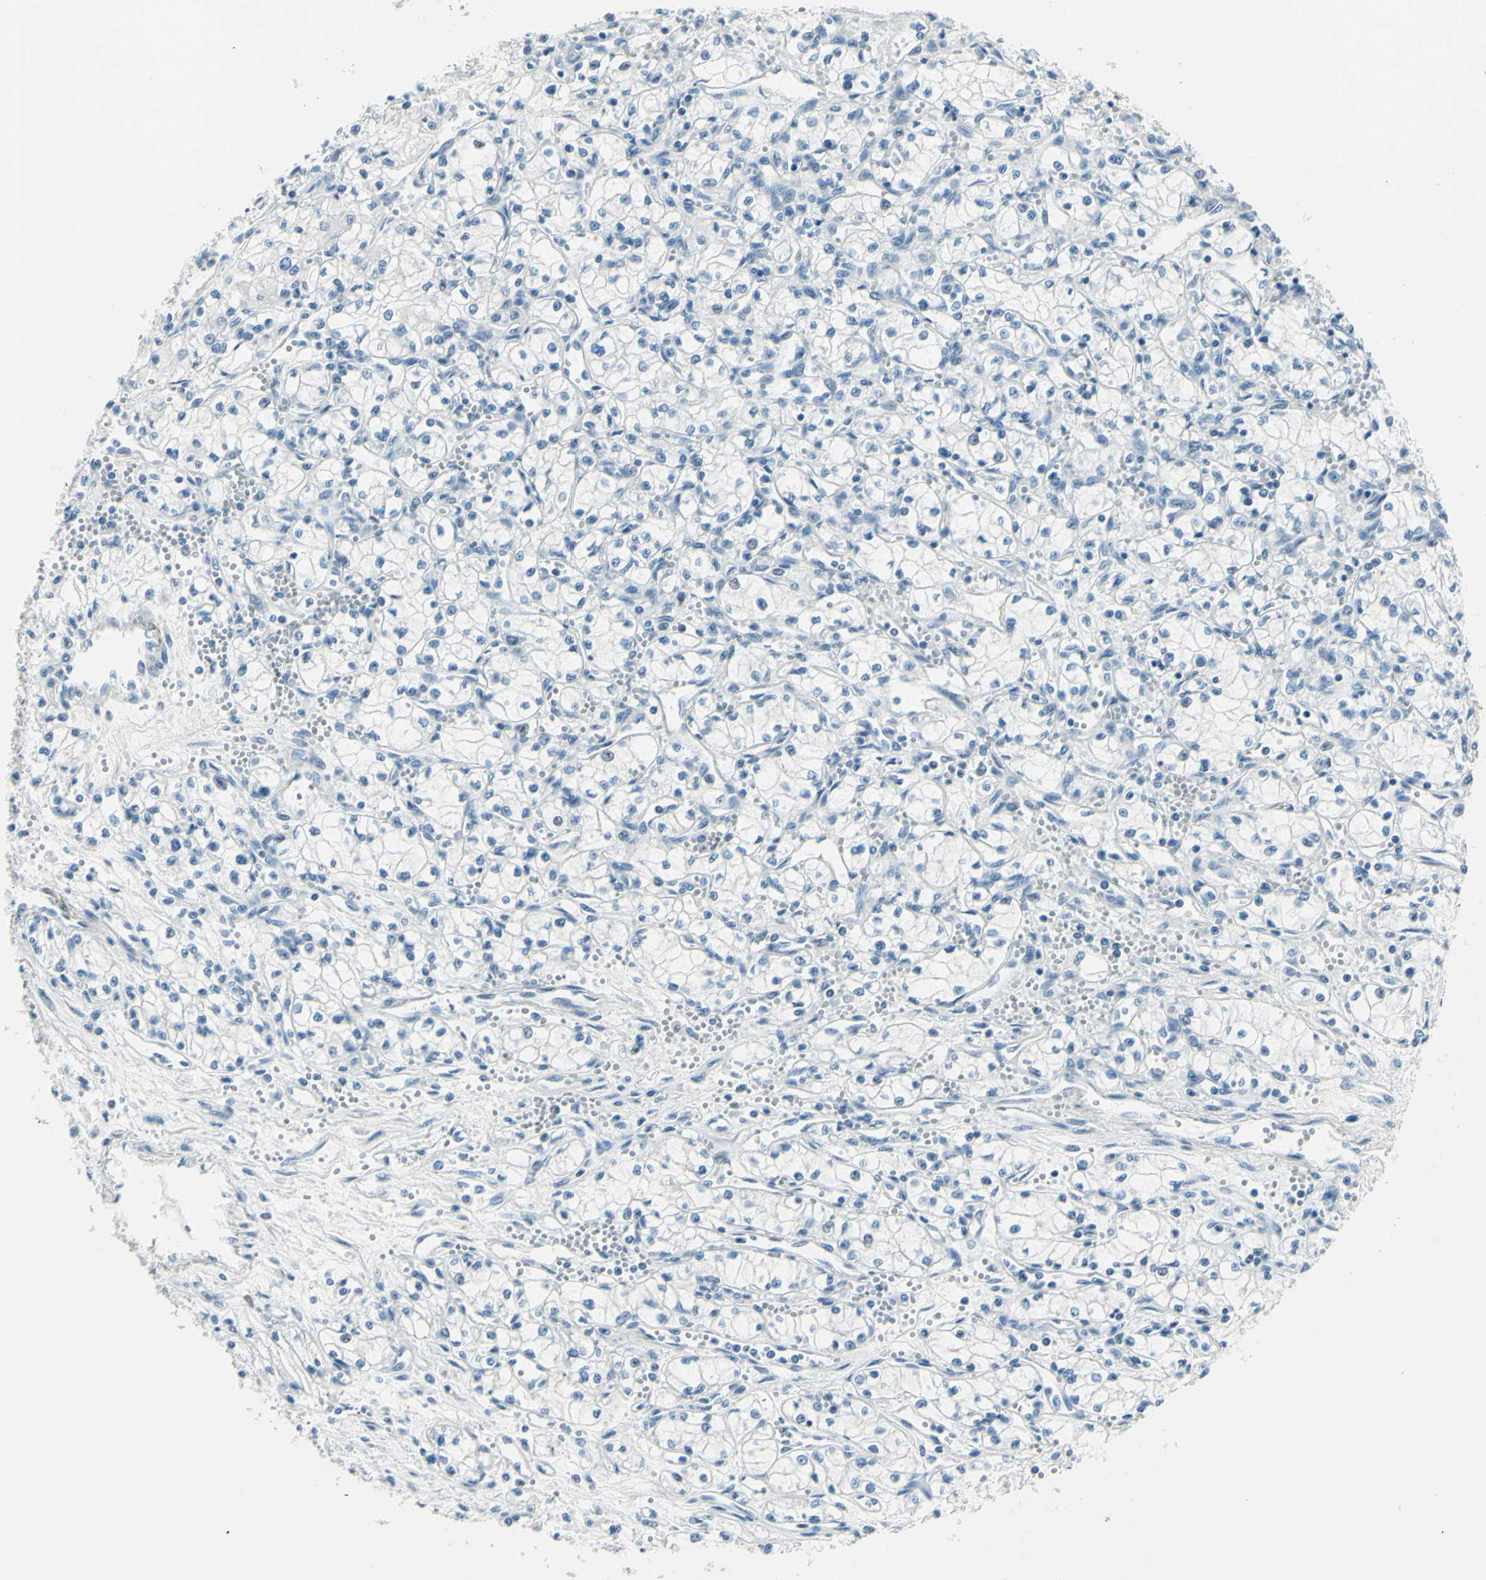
{"staining": {"intensity": "negative", "quantity": "none", "location": "none"}, "tissue": "renal cancer", "cell_type": "Tumor cells", "image_type": "cancer", "snomed": [{"axis": "morphology", "description": "Normal tissue, NOS"}, {"axis": "morphology", "description": "Adenocarcinoma, NOS"}, {"axis": "topography", "description": "Kidney"}], "caption": "DAB immunohistochemical staining of human renal cancer (adenocarcinoma) demonstrates no significant expression in tumor cells. (Immunohistochemistry (ihc), brightfield microscopy, high magnification).", "gene": "CDH15", "patient": {"sex": "male", "age": 59}}